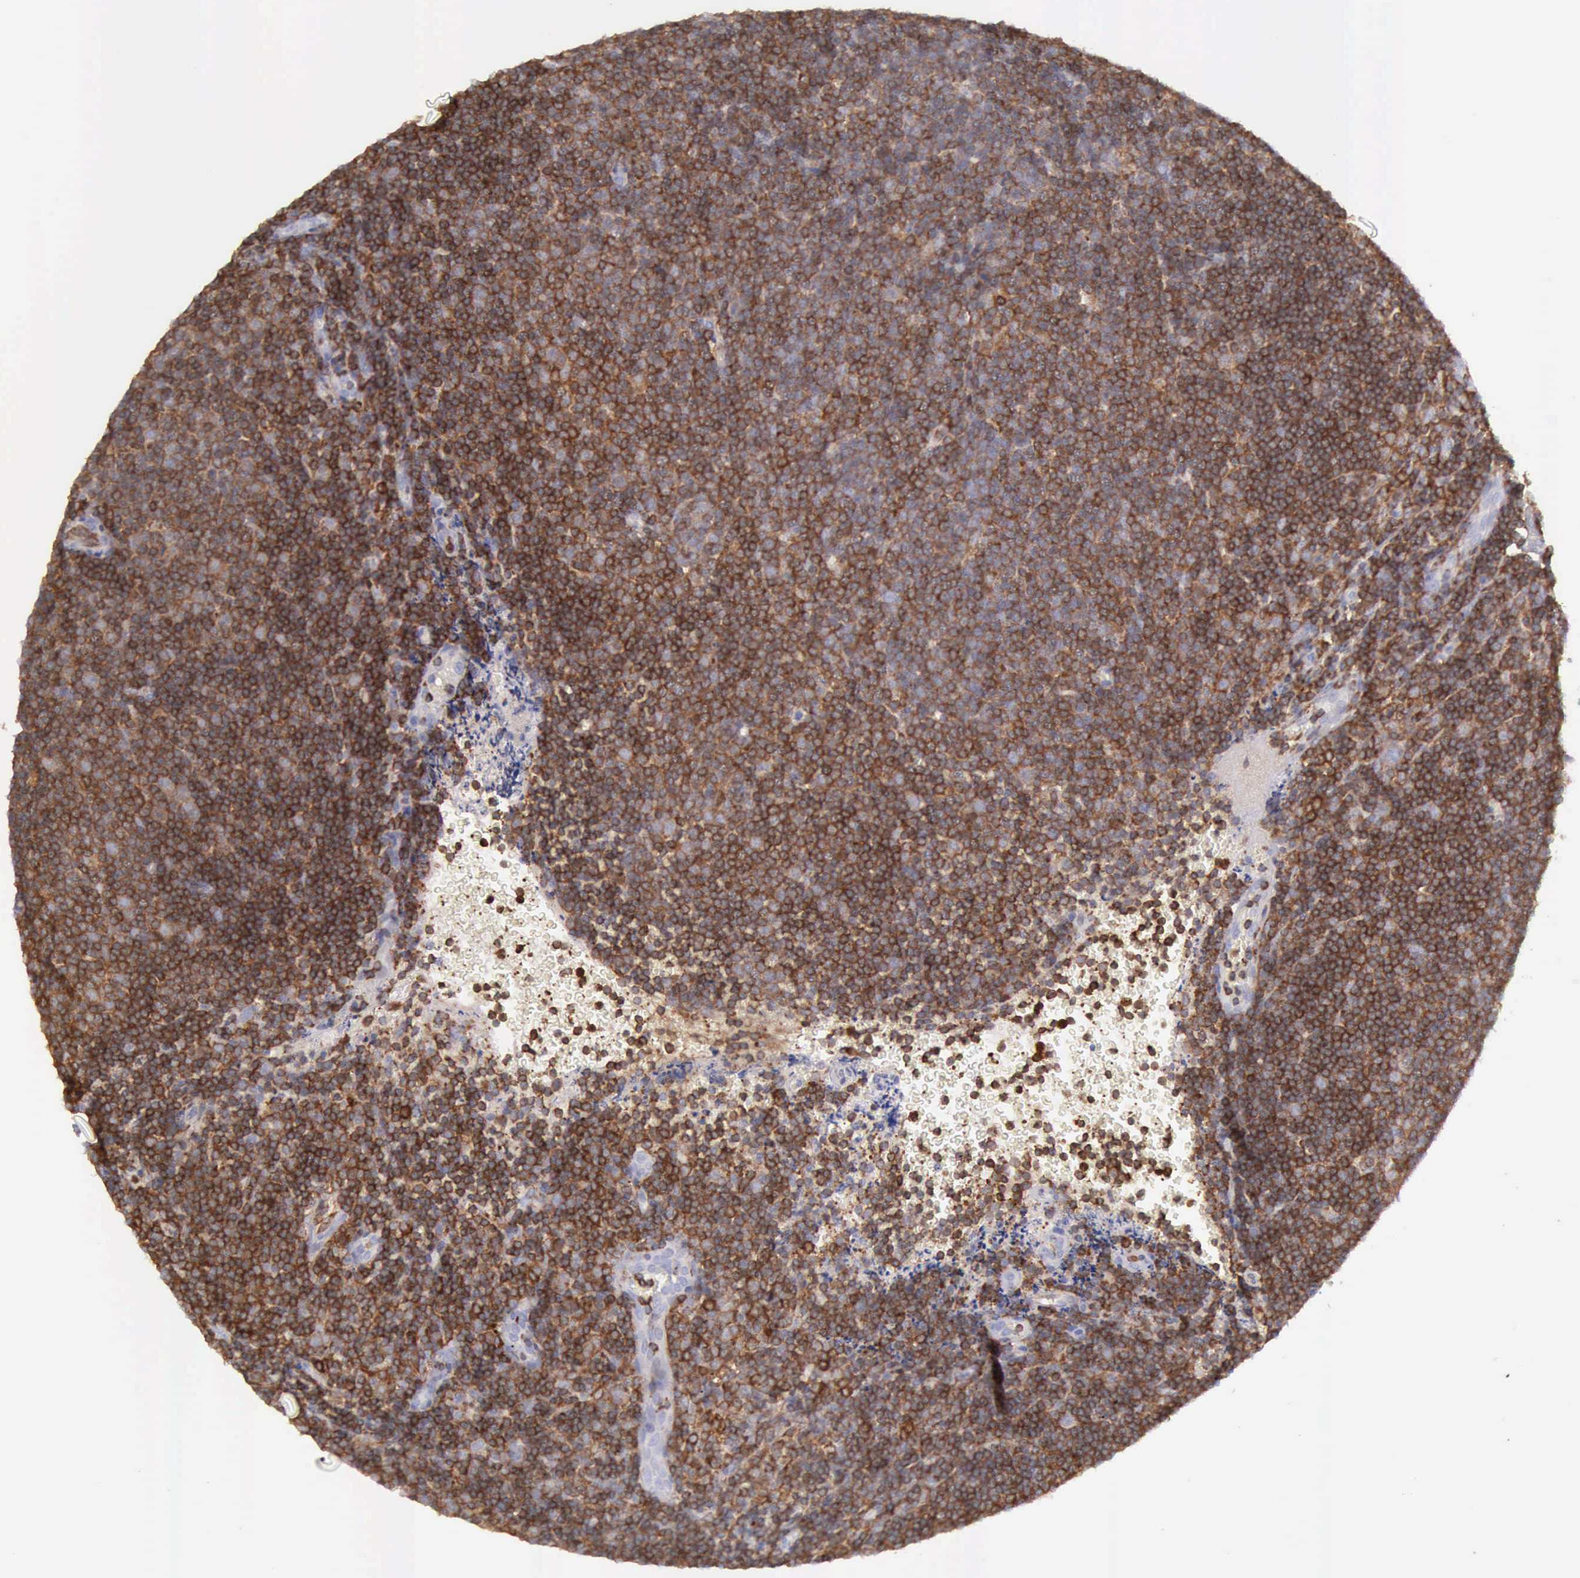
{"staining": {"intensity": "strong", "quantity": ">75%", "location": "cytoplasmic/membranous"}, "tissue": "lymphoma", "cell_type": "Tumor cells", "image_type": "cancer", "snomed": [{"axis": "morphology", "description": "Malignant lymphoma, non-Hodgkin's type, Low grade"}, {"axis": "topography", "description": "Lymph node"}], "caption": "Protein staining by immunohistochemistry displays strong cytoplasmic/membranous positivity in about >75% of tumor cells in lymphoma.", "gene": "ARHGAP4", "patient": {"sex": "male", "age": 49}}